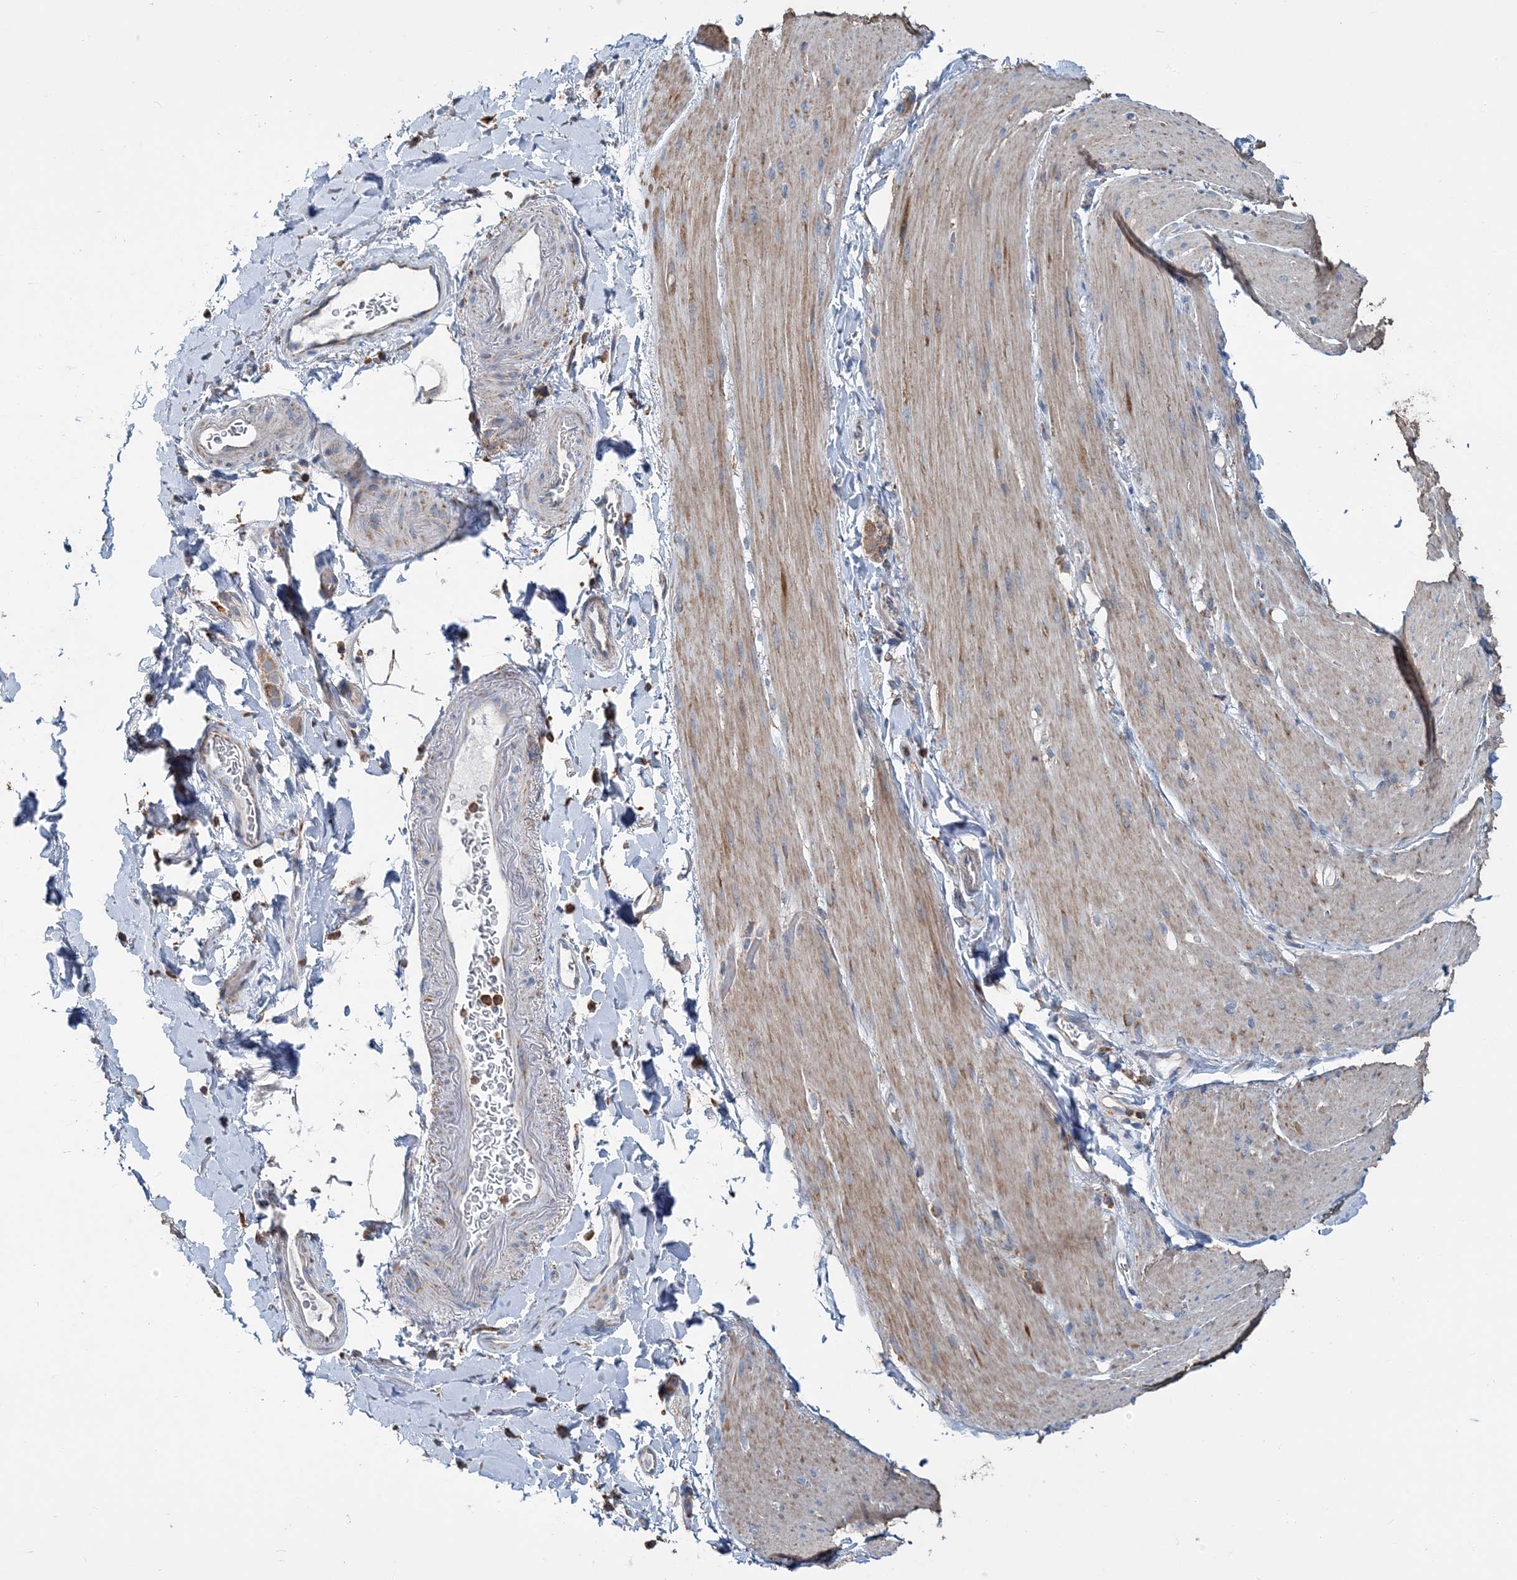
{"staining": {"intensity": "moderate", "quantity": "25%-75%", "location": "cytoplasmic/membranous"}, "tissue": "smooth muscle", "cell_type": "Smooth muscle cells", "image_type": "normal", "snomed": [{"axis": "morphology", "description": "Normal tissue, NOS"}, {"axis": "topography", "description": "Smooth muscle"}, {"axis": "topography", "description": "Small intestine"}], "caption": "DAB (3,3'-diaminobenzidine) immunohistochemical staining of normal human smooth muscle exhibits moderate cytoplasmic/membranous protein positivity in approximately 25%-75% of smooth muscle cells.", "gene": "TMLHE", "patient": {"sex": "female", "age": 84}}